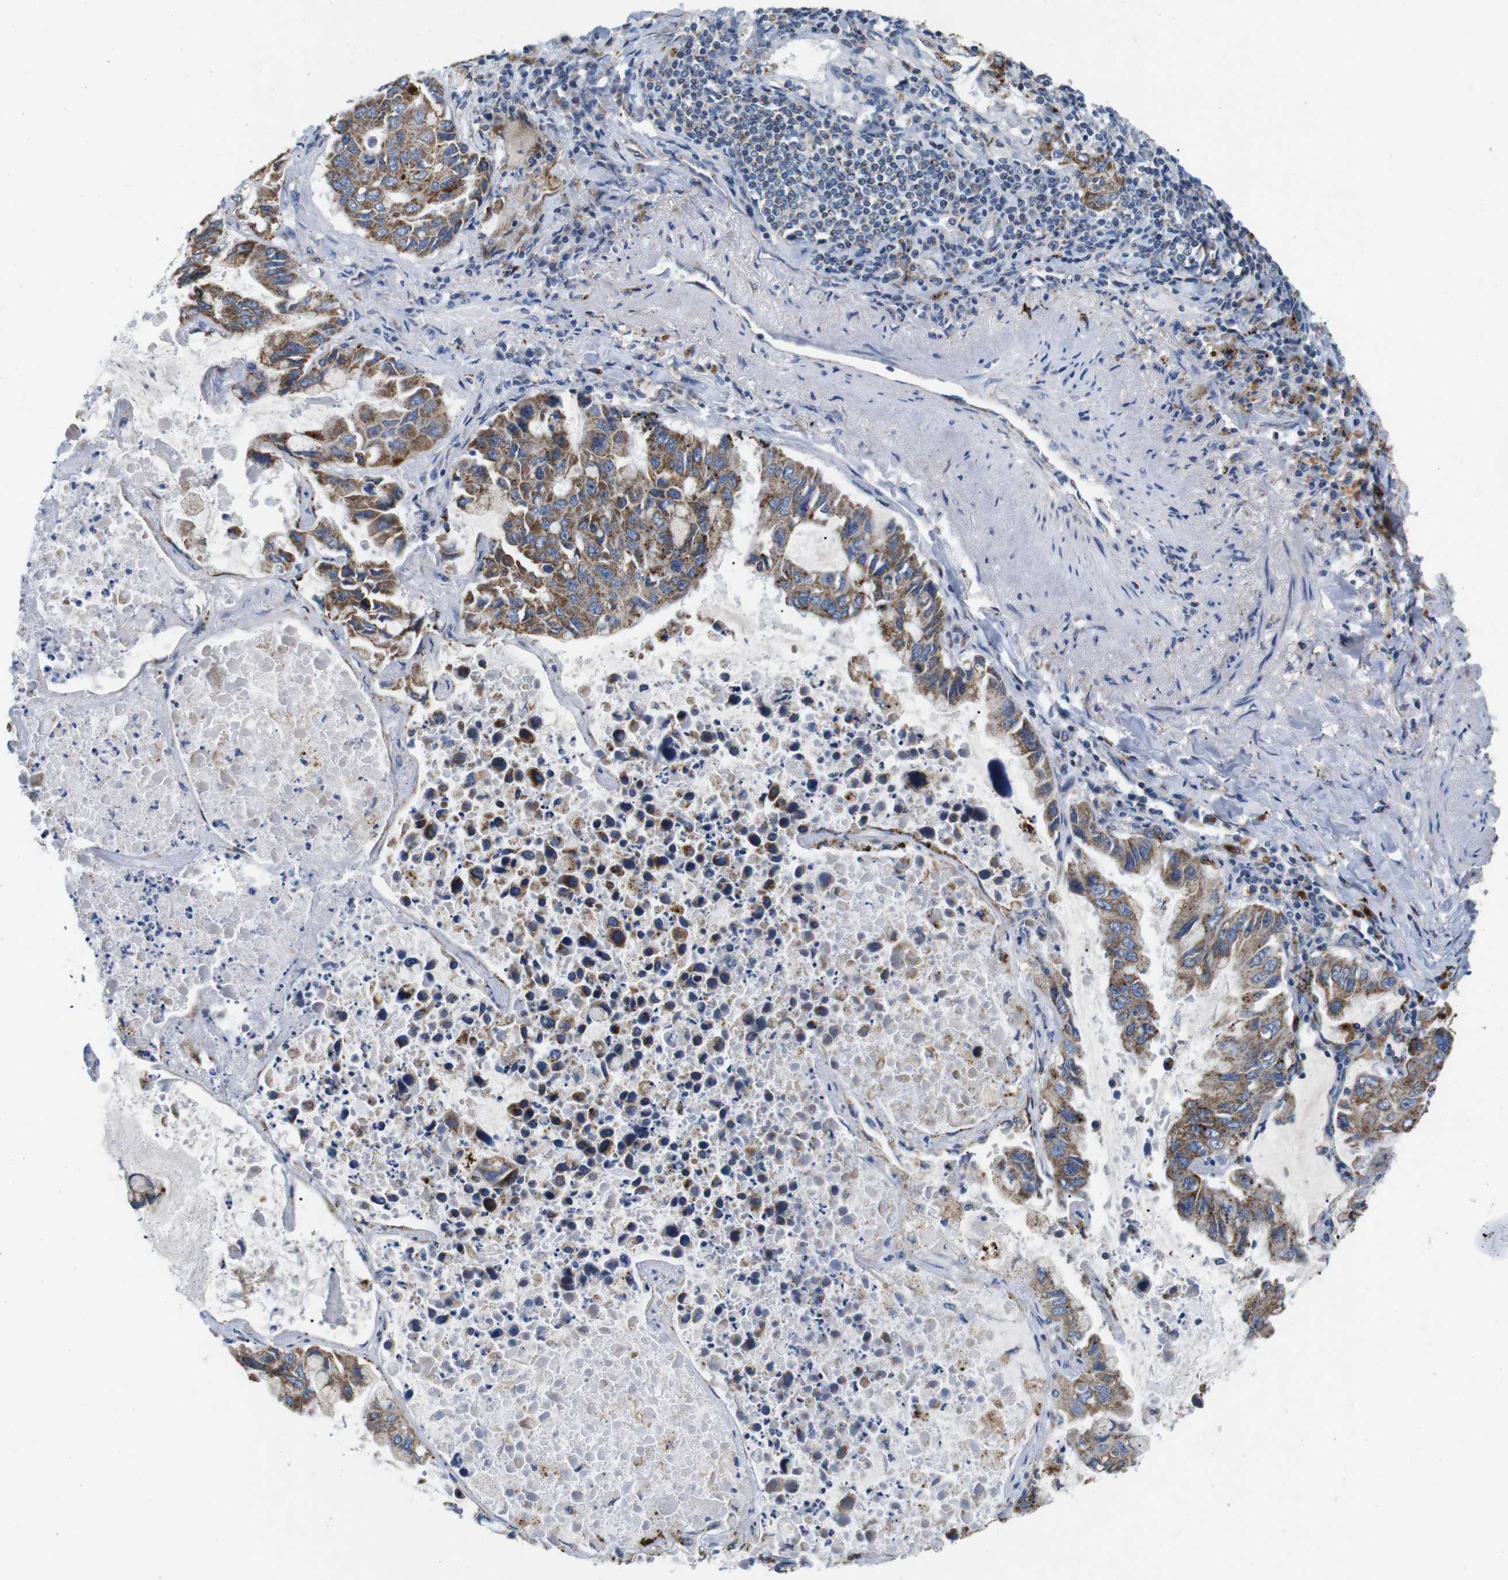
{"staining": {"intensity": "moderate", "quantity": ">75%", "location": "cytoplasmic/membranous"}, "tissue": "lung cancer", "cell_type": "Tumor cells", "image_type": "cancer", "snomed": [{"axis": "morphology", "description": "Adenocarcinoma, NOS"}, {"axis": "topography", "description": "Lung"}], "caption": "A brown stain highlights moderate cytoplasmic/membranous expression of a protein in human lung cancer (adenocarcinoma) tumor cells.", "gene": "F2RL1", "patient": {"sex": "male", "age": 64}}